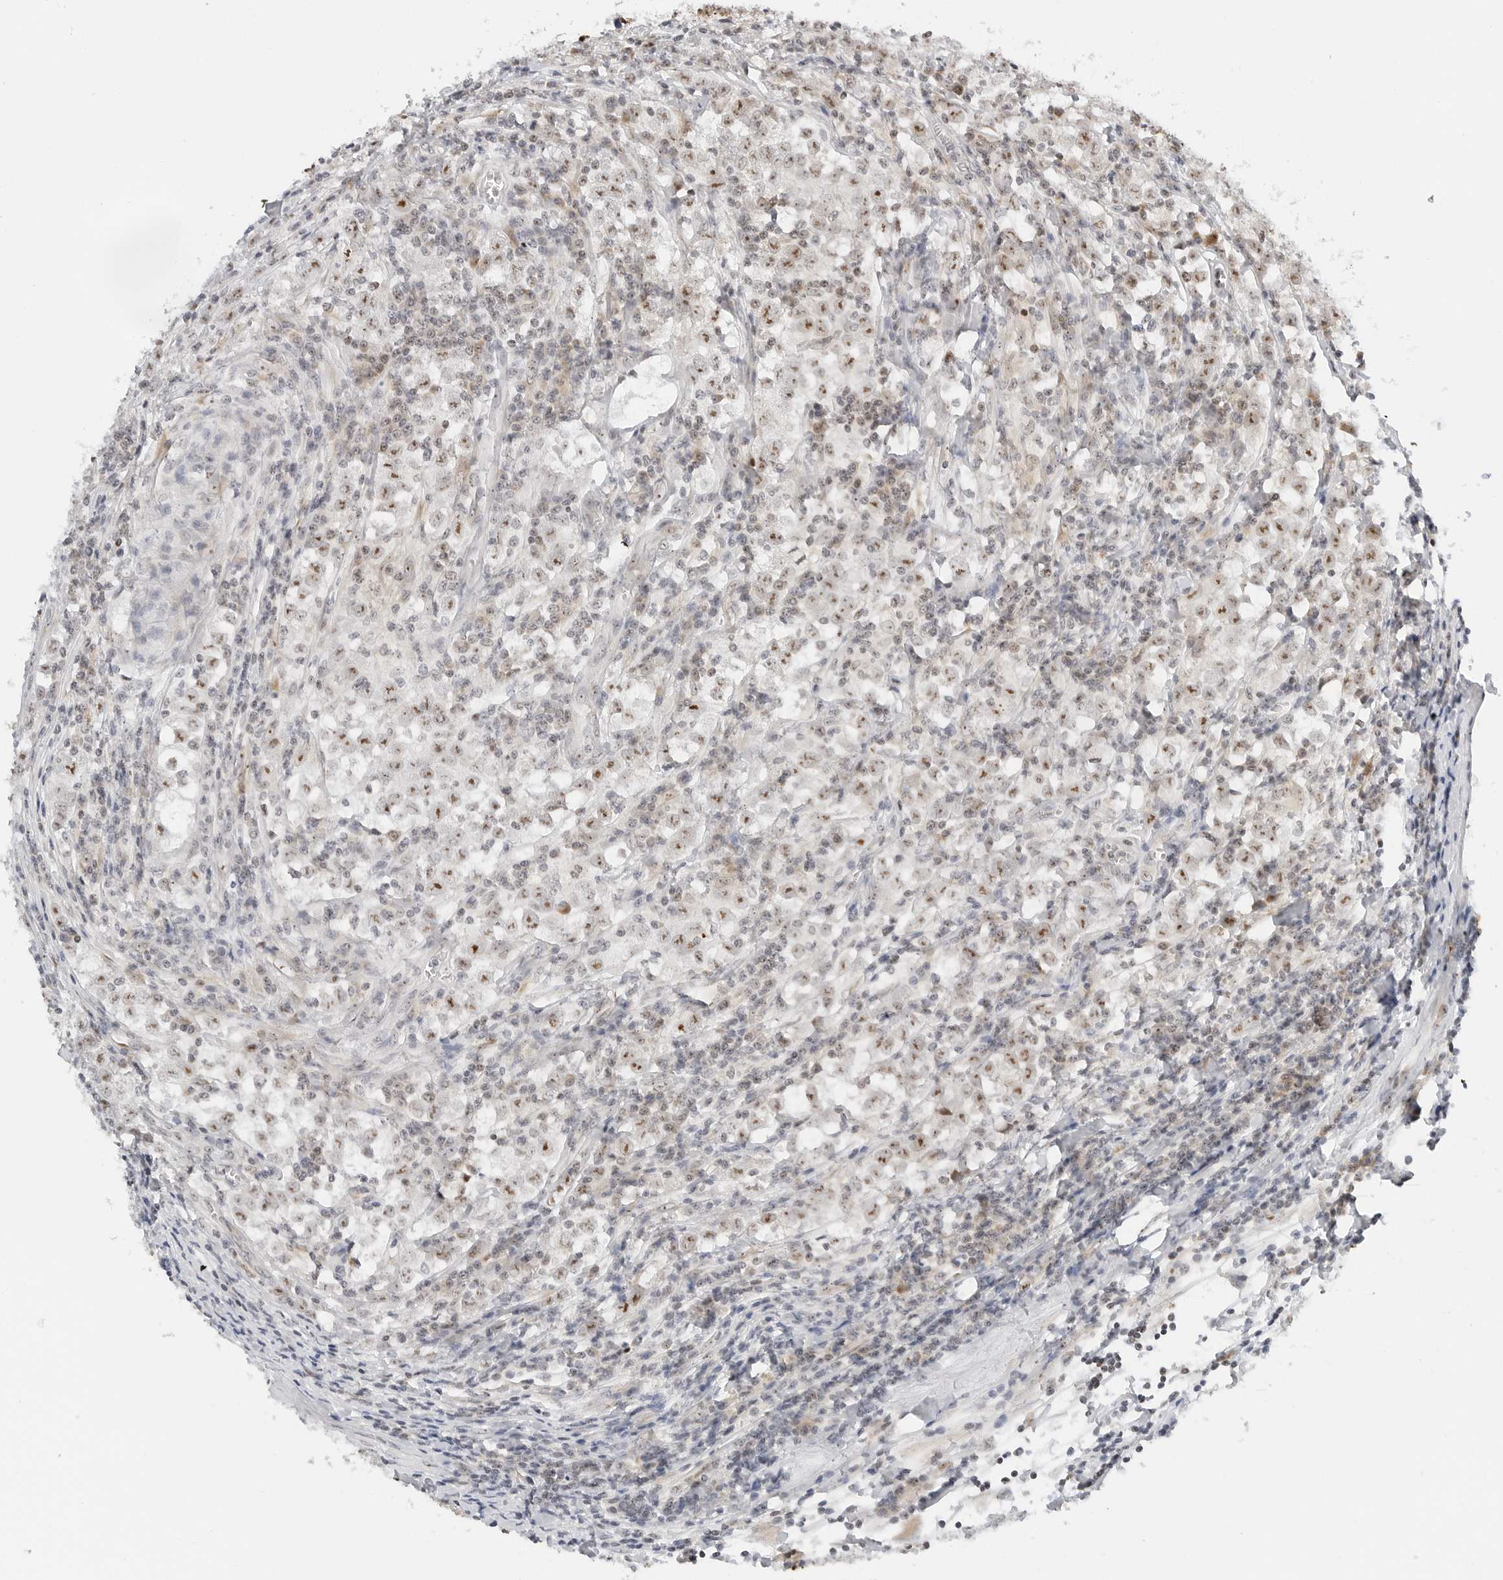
{"staining": {"intensity": "moderate", "quantity": ">75%", "location": "nuclear"}, "tissue": "testis cancer", "cell_type": "Tumor cells", "image_type": "cancer", "snomed": [{"axis": "morphology", "description": "Seminoma, NOS"}, {"axis": "morphology", "description": "Carcinoma, Embryonal, NOS"}, {"axis": "topography", "description": "Testis"}], "caption": "Testis cancer tissue shows moderate nuclear expression in about >75% of tumor cells, visualized by immunohistochemistry.", "gene": "RIMKLA", "patient": {"sex": "male", "age": 43}}